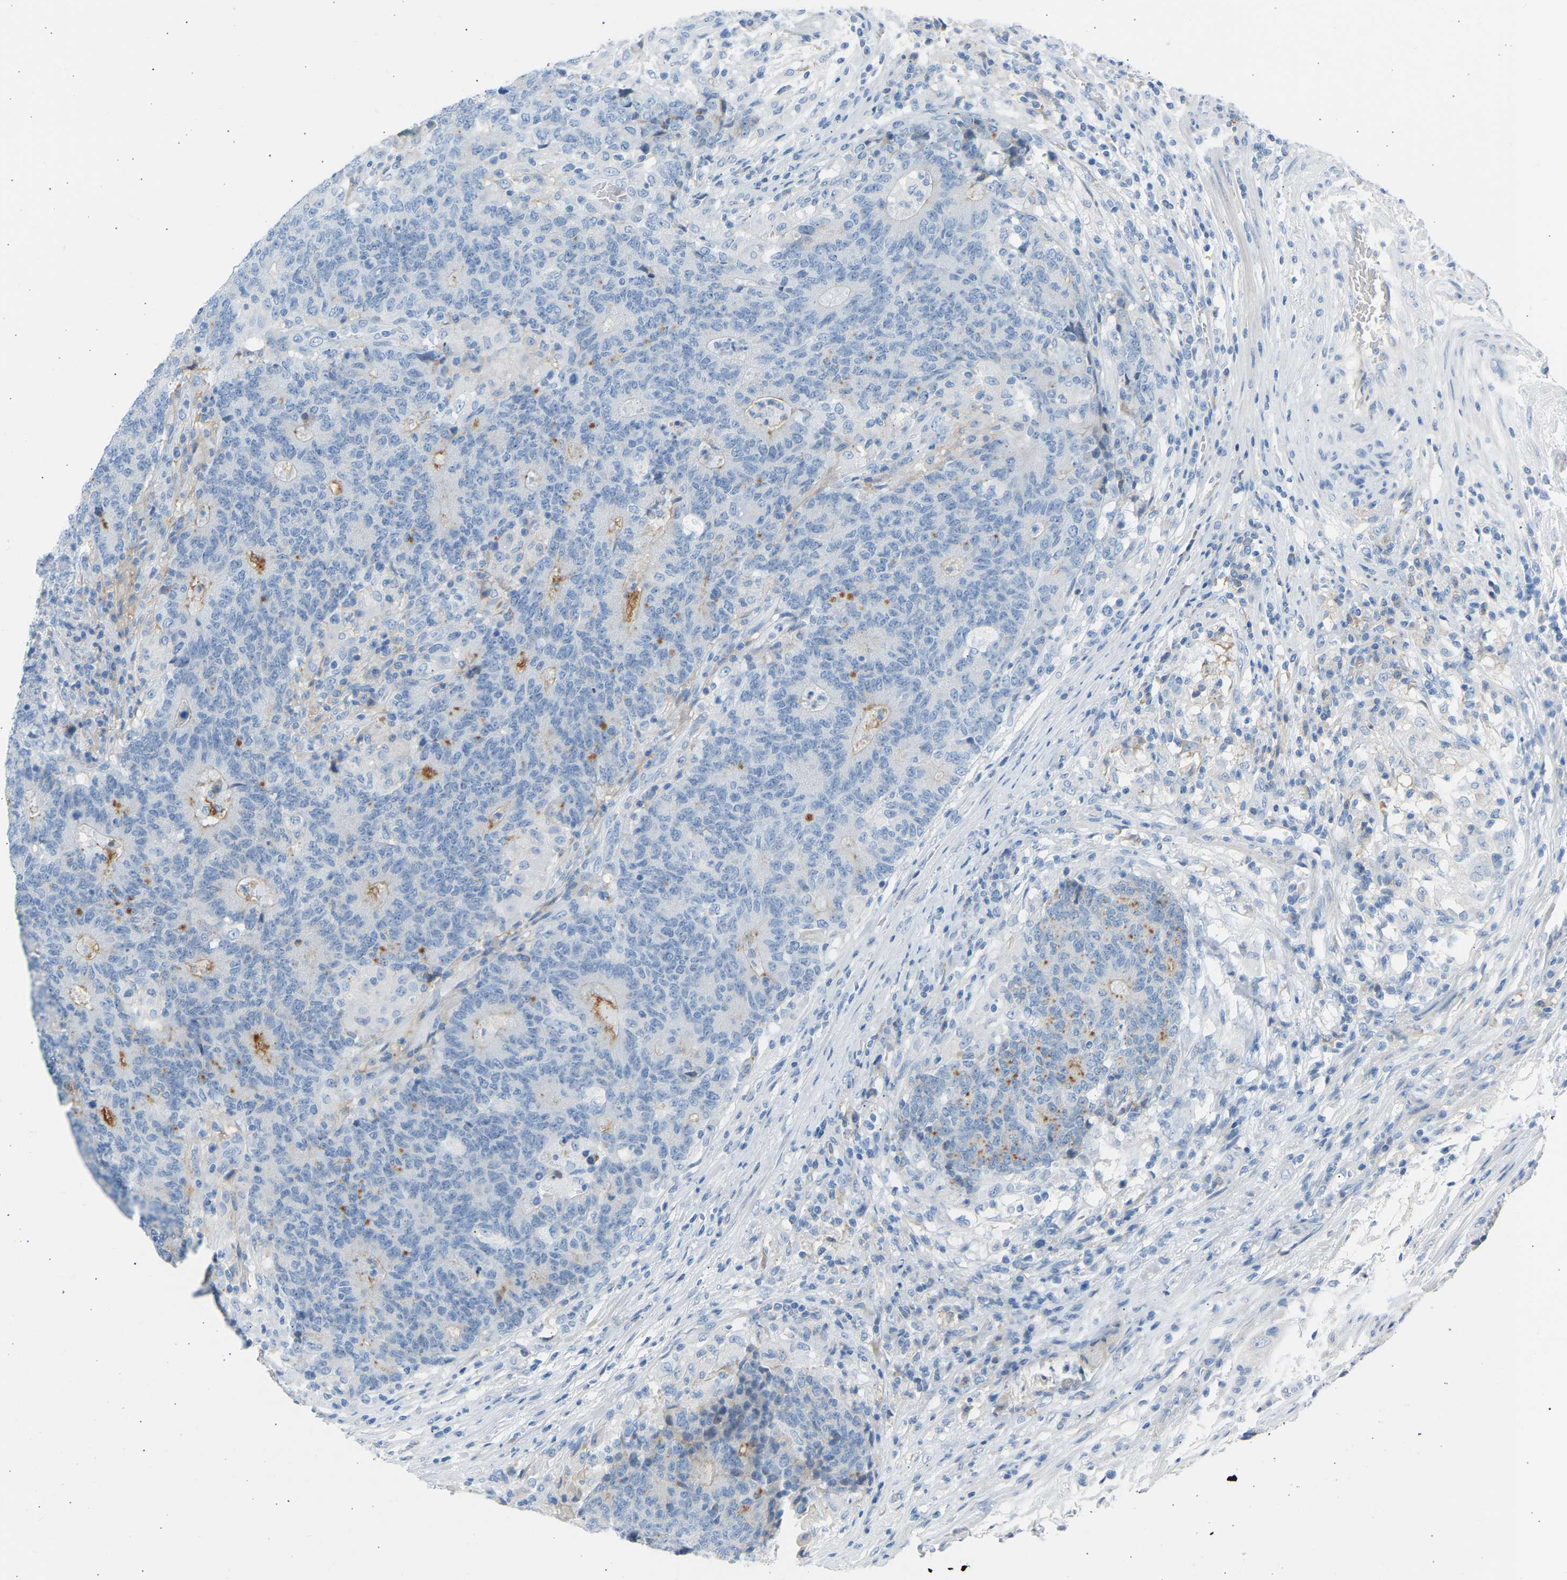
{"staining": {"intensity": "moderate", "quantity": "<25%", "location": "cytoplasmic/membranous"}, "tissue": "colorectal cancer", "cell_type": "Tumor cells", "image_type": "cancer", "snomed": [{"axis": "morphology", "description": "Normal tissue, NOS"}, {"axis": "morphology", "description": "Adenocarcinoma, NOS"}, {"axis": "topography", "description": "Colon"}], "caption": "A histopathology image of colorectal cancer (adenocarcinoma) stained for a protein displays moderate cytoplasmic/membranous brown staining in tumor cells.", "gene": "GNAS", "patient": {"sex": "female", "age": 75}}